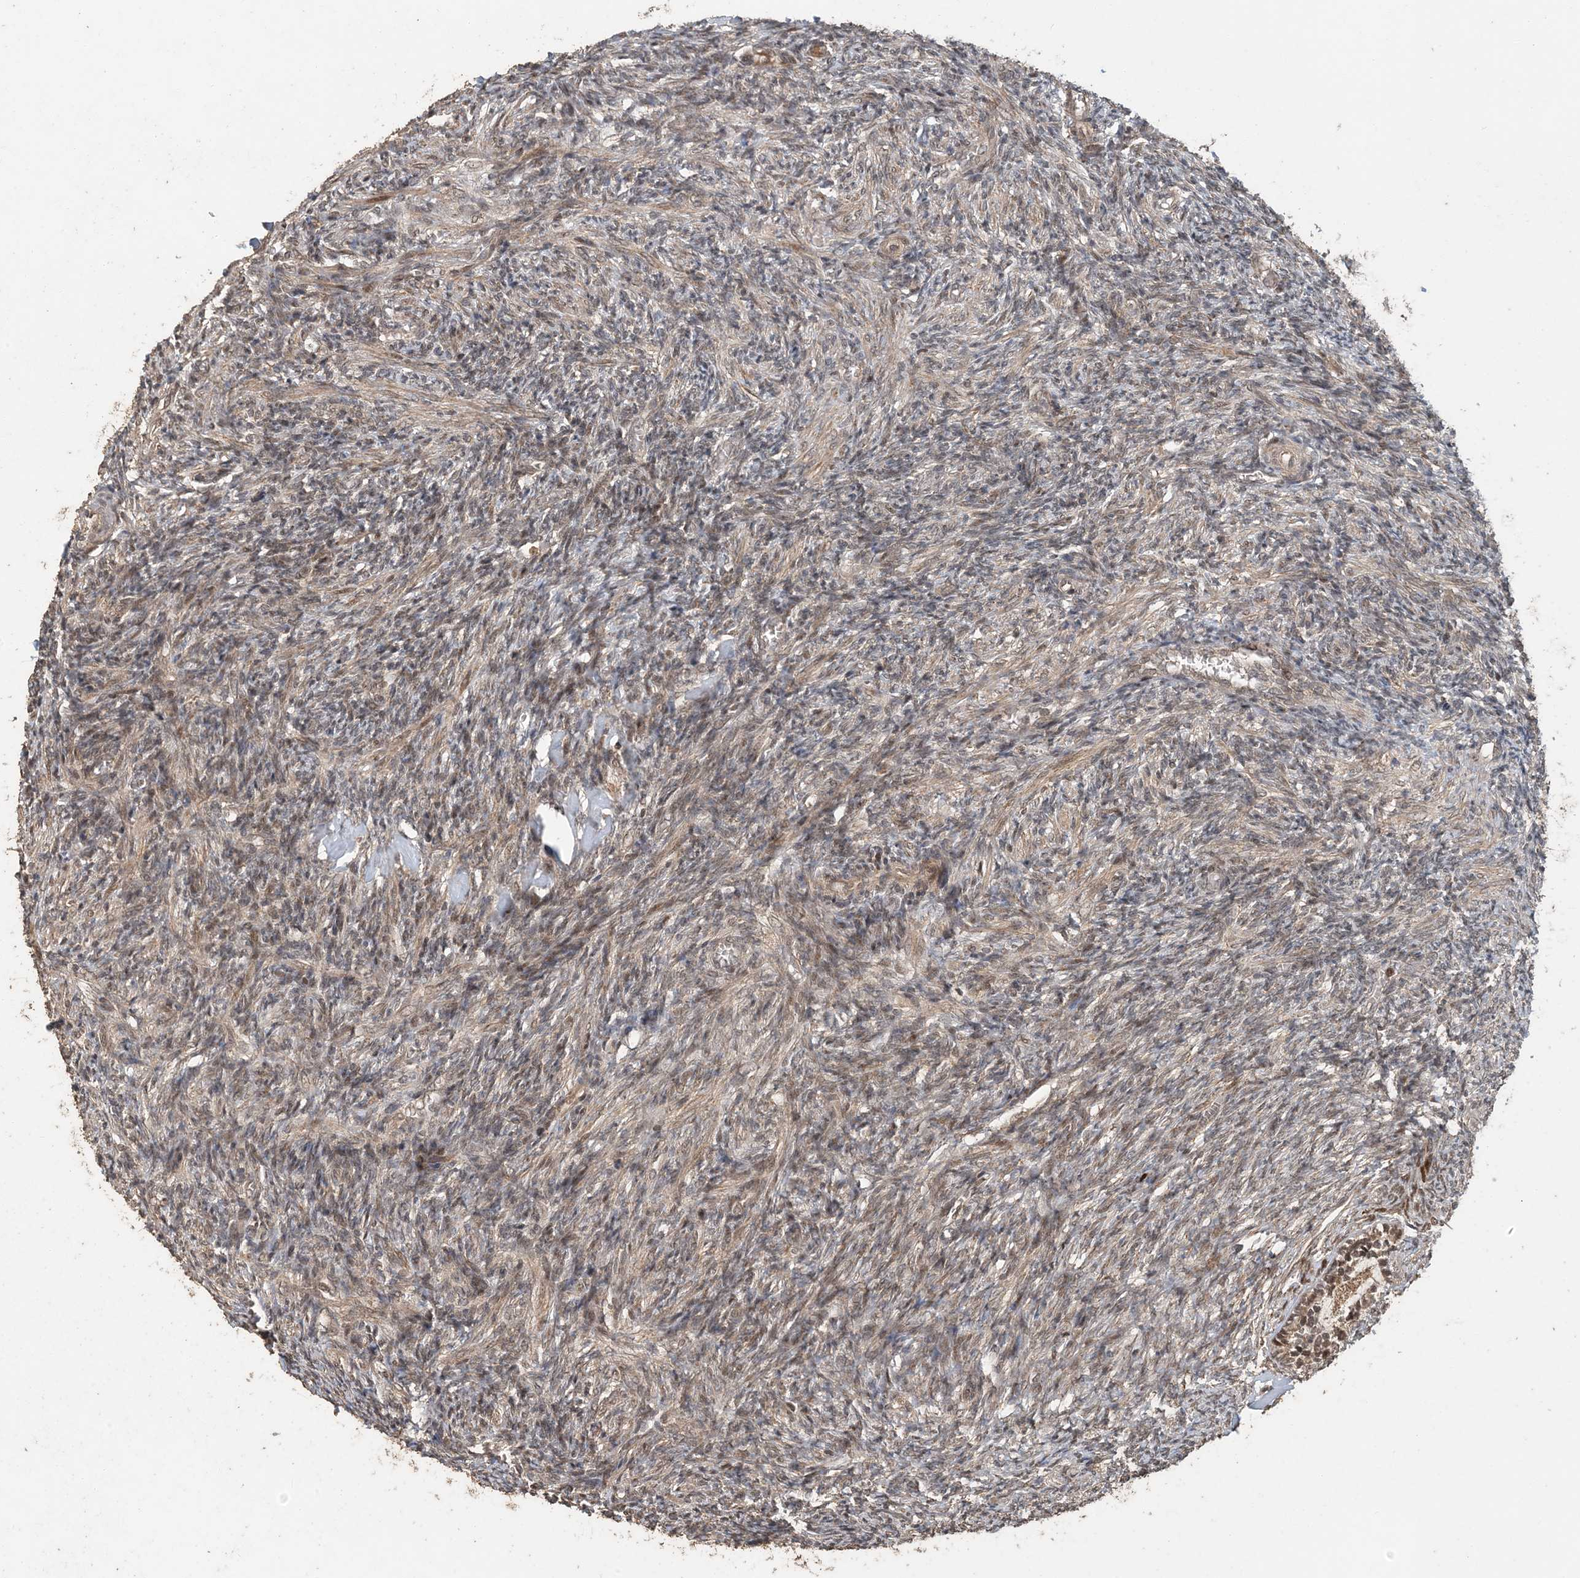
{"staining": {"intensity": "strong", "quantity": ">75%", "location": "cytoplasmic/membranous,nuclear"}, "tissue": "ovary", "cell_type": "Follicle cells", "image_type": "normal", "snomed": [{"axis": "morphology", "description": "Normal tissue, NOS"}, {"axis": "topography", "description": "Ovary"}], "caption": "Immunohistochemistry image of normal human ovary stained for a protein (brown), which displays high levels of strong cytoplasmic/membranous,nuclear staining in about >75% of follicle cells.", "gene": "ATP13A2", "patient": {"sex": "female", "age": 27}}